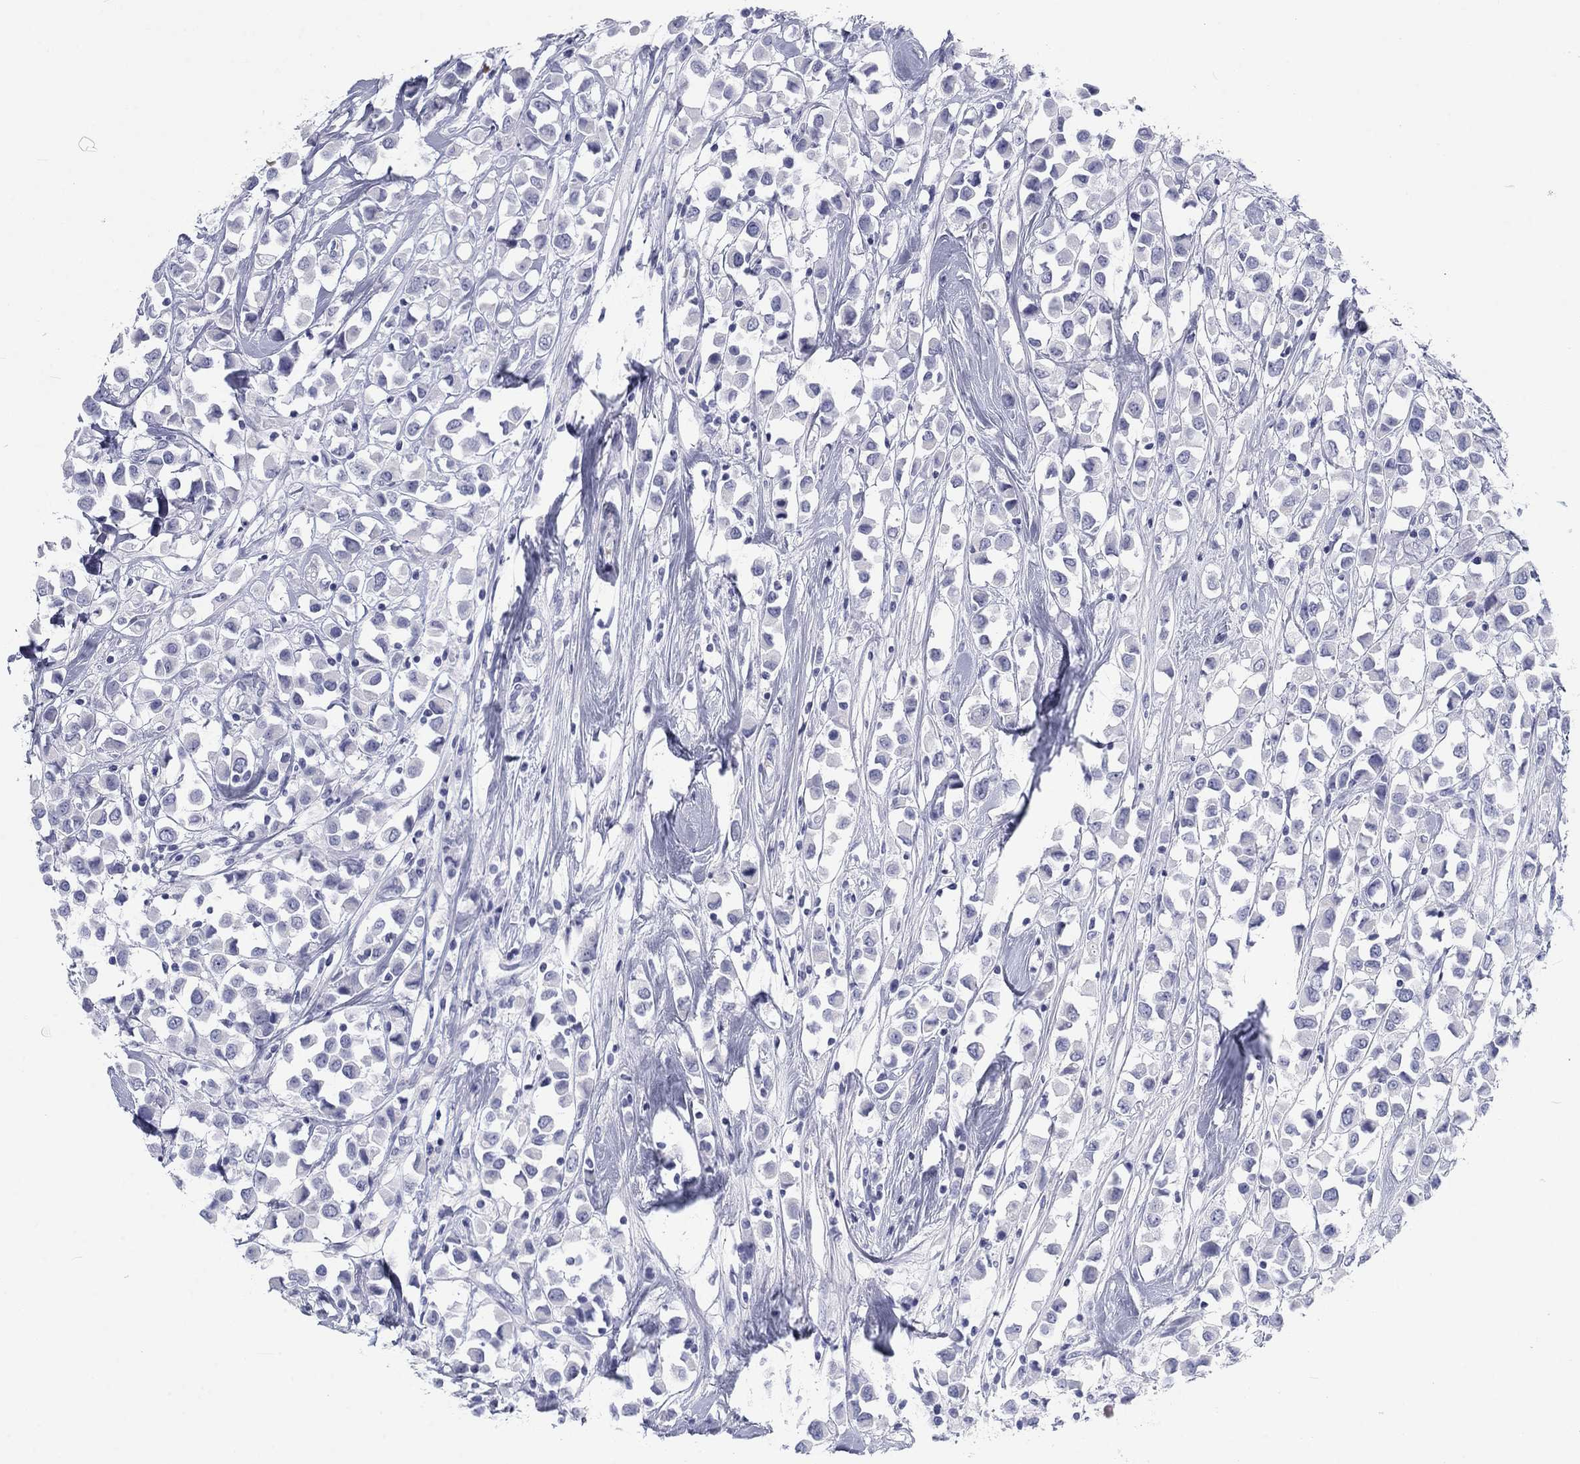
{"staining": {"intensity": "negative", "quantity": "none", "location": "none"}, "tissue": "breast cancer", "cell_type": "Tumor cells", "image_type": "cancer", "snomed": [{"axis": "morphology", "description": "Duct carcinoma"}, {"axis": "topography", "description": "Breast"}], "caption": "A micrograph of human breast cancer (infiltrating ductal carcinoma) is negative for staining in tumor cells. (Stains: DAB immunohistochemistry with hematoxylin counter stain, Microscopy: brightfield microscopy at high magnification).", "gene": "CALB1", "patient": {"sex": "female", "age": 61}}